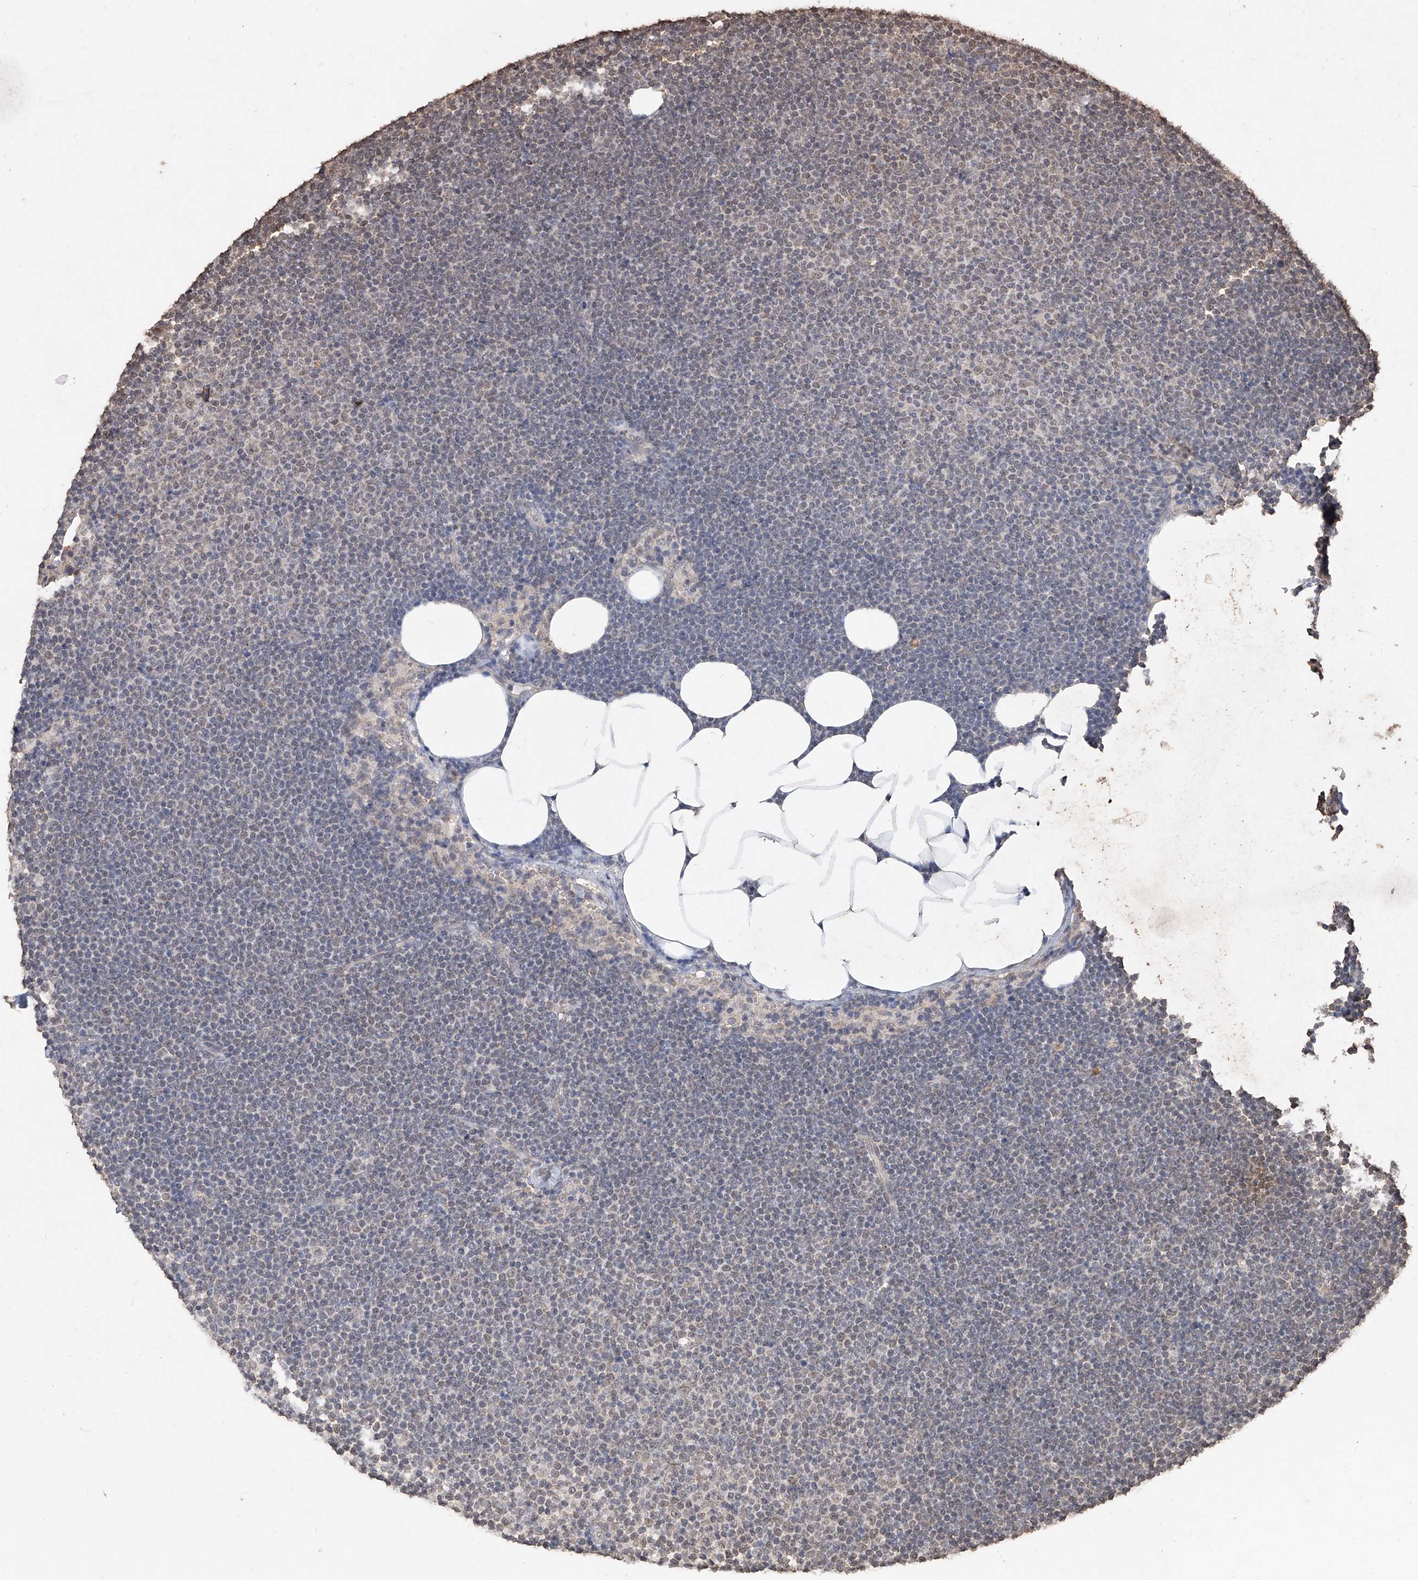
{"staining": {"intensity": "weak", "quantity": "<25%", "location": "nuclear"}, "tissue": "lymphoma", "cell_type": "Tumor cells", "image_type": "cancer", "snomed": [{"axis": "morphology", "description": "Malignant lymphoma, non-Hodgkin's type, Low grade"}, {"axis": "topography", "description": "Lymph node"}], "caption": "The immunohistochemistry image has no significant staining in tumor cells of malignant lymphoma, non-Hodgkin's type (low-grade) tissue.", "gene": "ELOVL1", "patient": {"sex": "female", "age": 53}}